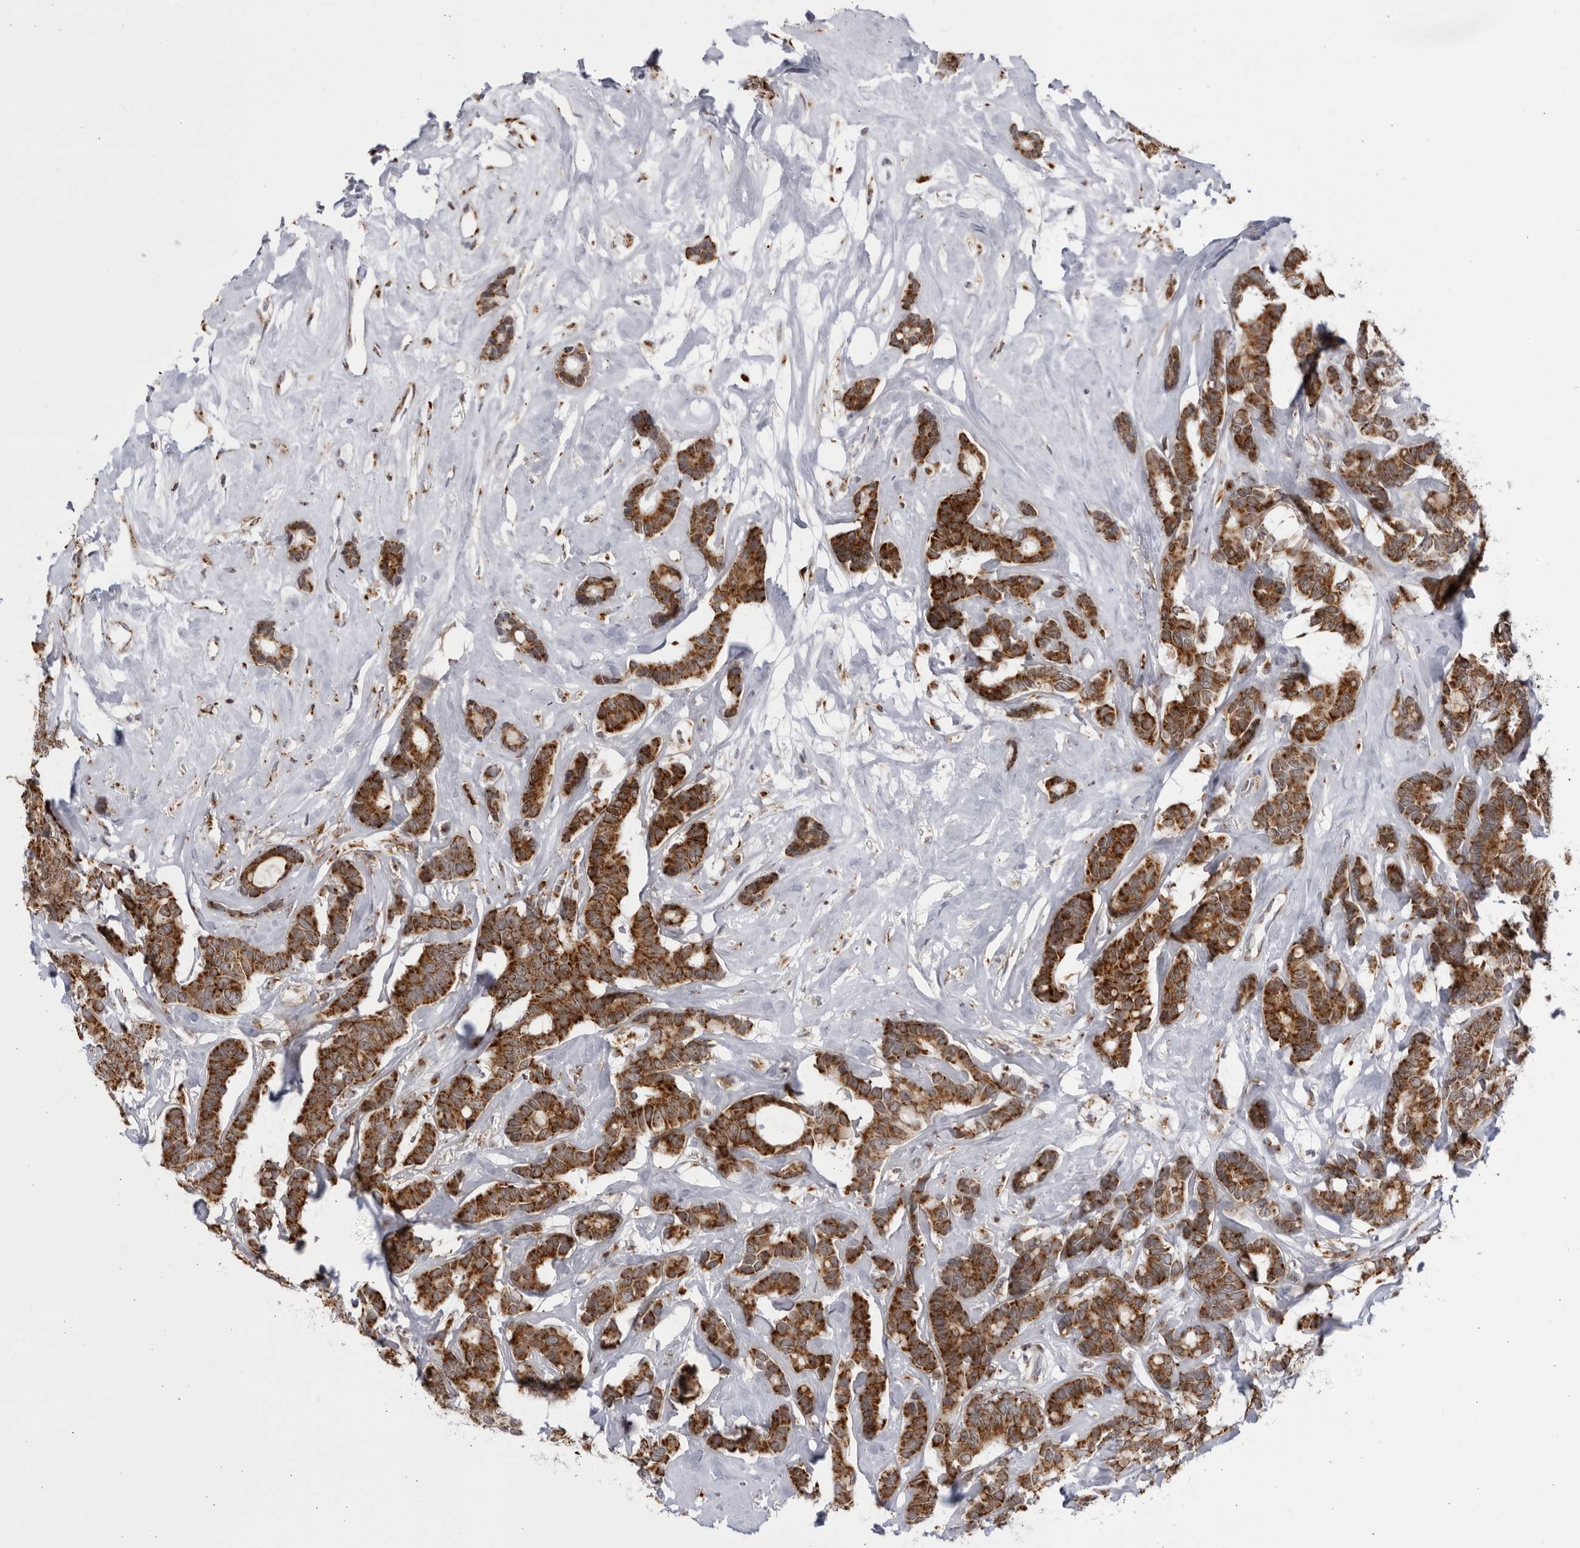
{"staining": {"intensity": "strong", "quantity": ">75%", "location": "cytoplasmic/membranous"}, "tissue": "breast cancer", "cell_type": "Tumor cells", "image_type": "cancer", "snomed": [{"axis": "morphology", "description": "Duct carcinoma"}, {"axis": "topography", "description": "Breast"}], "caption": "Breast invasive ductal carcinoma stained for a protein displays strong cytoplasmic/membranous positivity in tumor cells. (DAB (3,3'-diaminobenzidine) IHC, brown staining for protein, blue staining for nuclei).", "gene": "RBM34", "patient": {"sex": "female", "age": 87}}